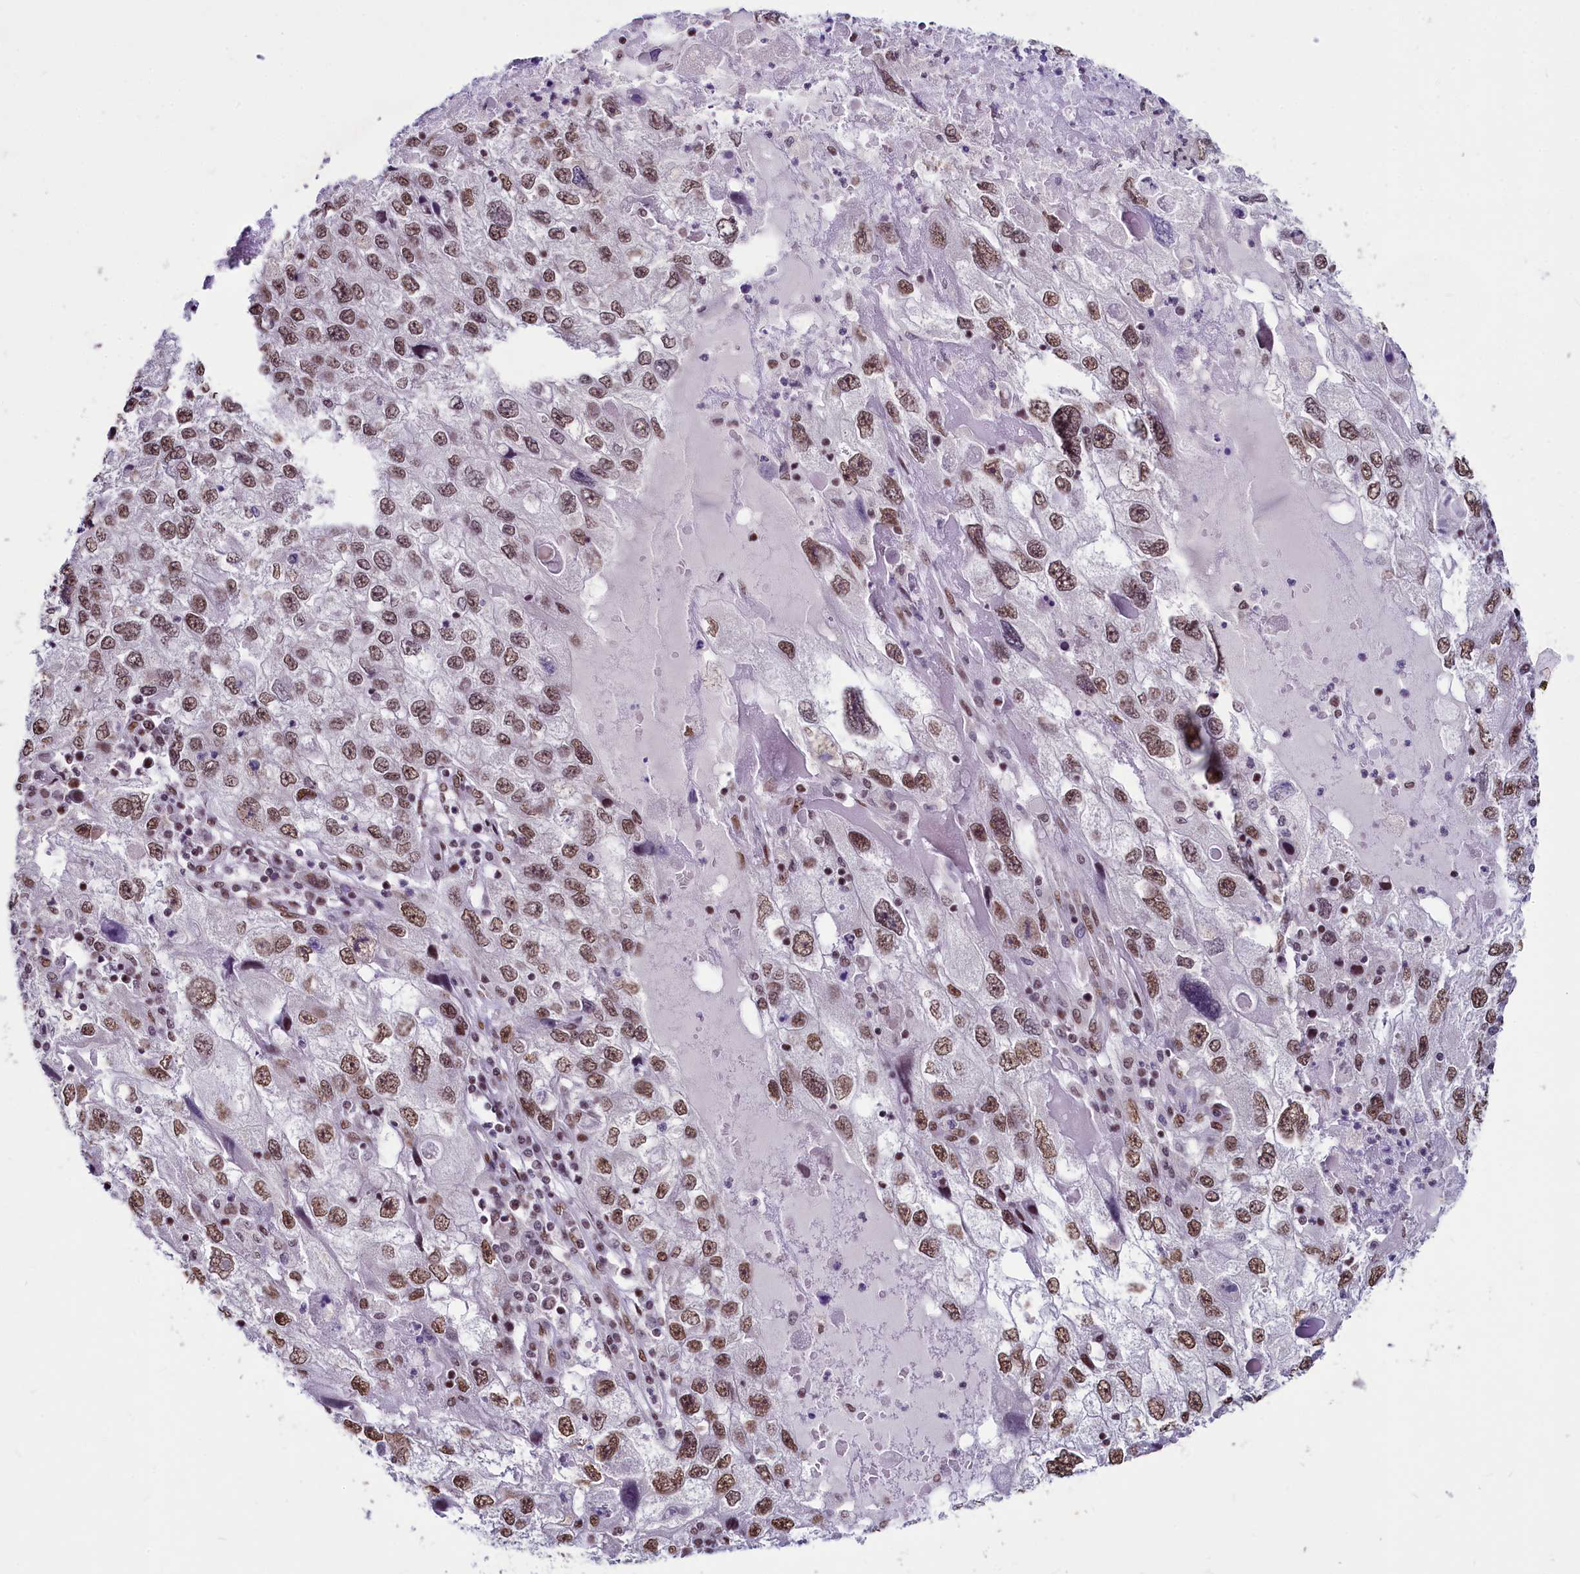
{"staining": {"intensity": "moderate", "quantity": ">75%", "location": "nuclear"}, "tissue": "endometrial cancer", "cell_type": "Tumor cells", "image_type": "cancer", "snomed": [{"axis": "morphology", "description": "Adenocarcinoma, NOS"}, {"axis": "topography", "description": "Endometrium"}], "caption": "Protein analysis of endometrial cancer tissue exhibits moderate nuclear expression in about >75% of tumor cells. (brown staining indicates protein expression, while blue staining denotes nuclei).", "gene": "PARPBP", "patient": {"sex": "female", "age": 49}}